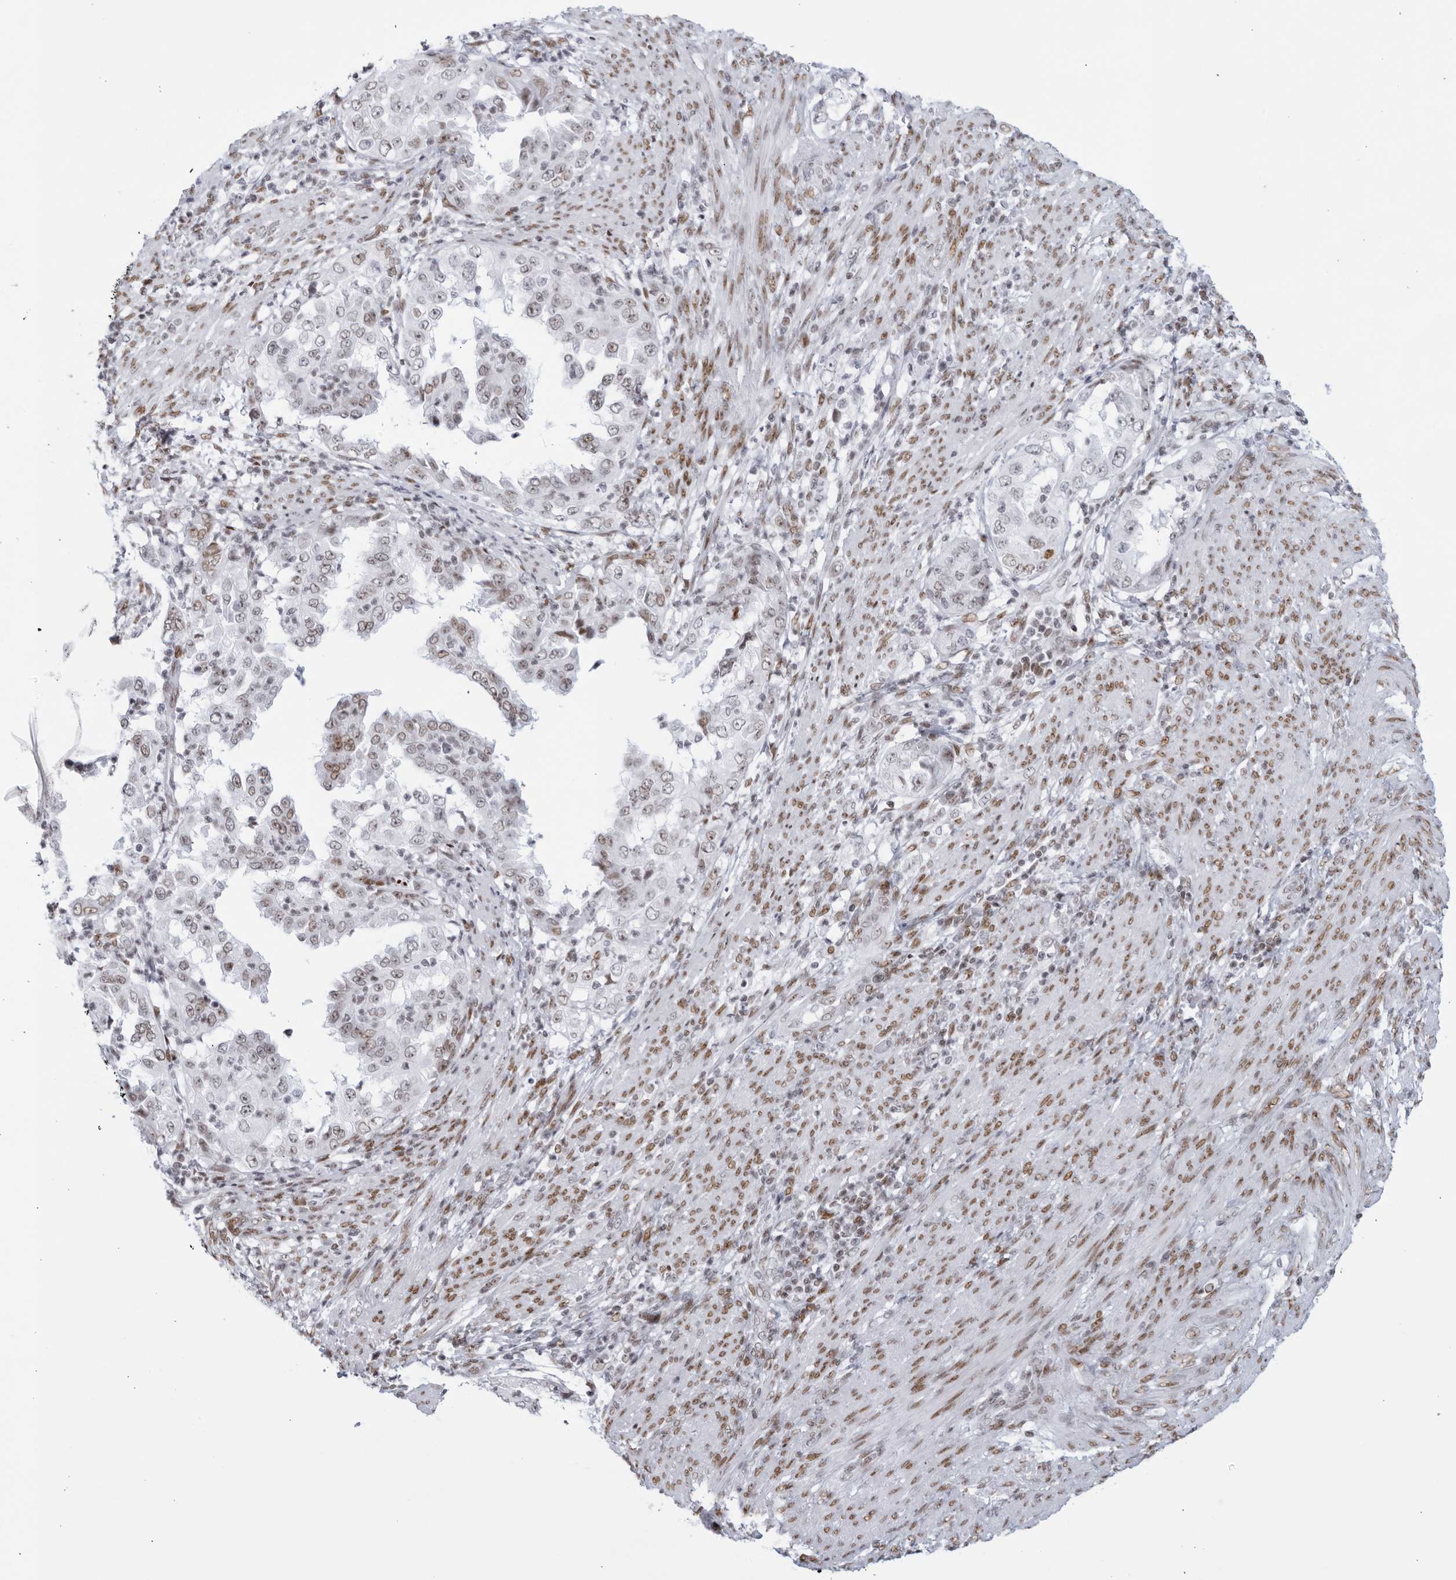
{"staining": {"intensity": "moderate", "quantity": "<25%", "location": "nuclear"}, "tissue": "endometrial cancer", "cell_type": "Tumor cells", "image_type": "cancer", "snomed": [{"axis": "morphology", "description": "Adenocarcinoma, NOS"}, {"axis": "topography", "description": "Endometrium"}], "caption": "High-power microscopy captured an immunohistochemistry micrograph of endometrial cancer (adenocarcinoma), revealing moderate nuclear positivity in approximately <25% of tumor cells. The protein of interest is shown in brown color, while the nuclei are stained blue.", "gene": "HP1BP3", "patient": {"sex": "female", "age": 85}}